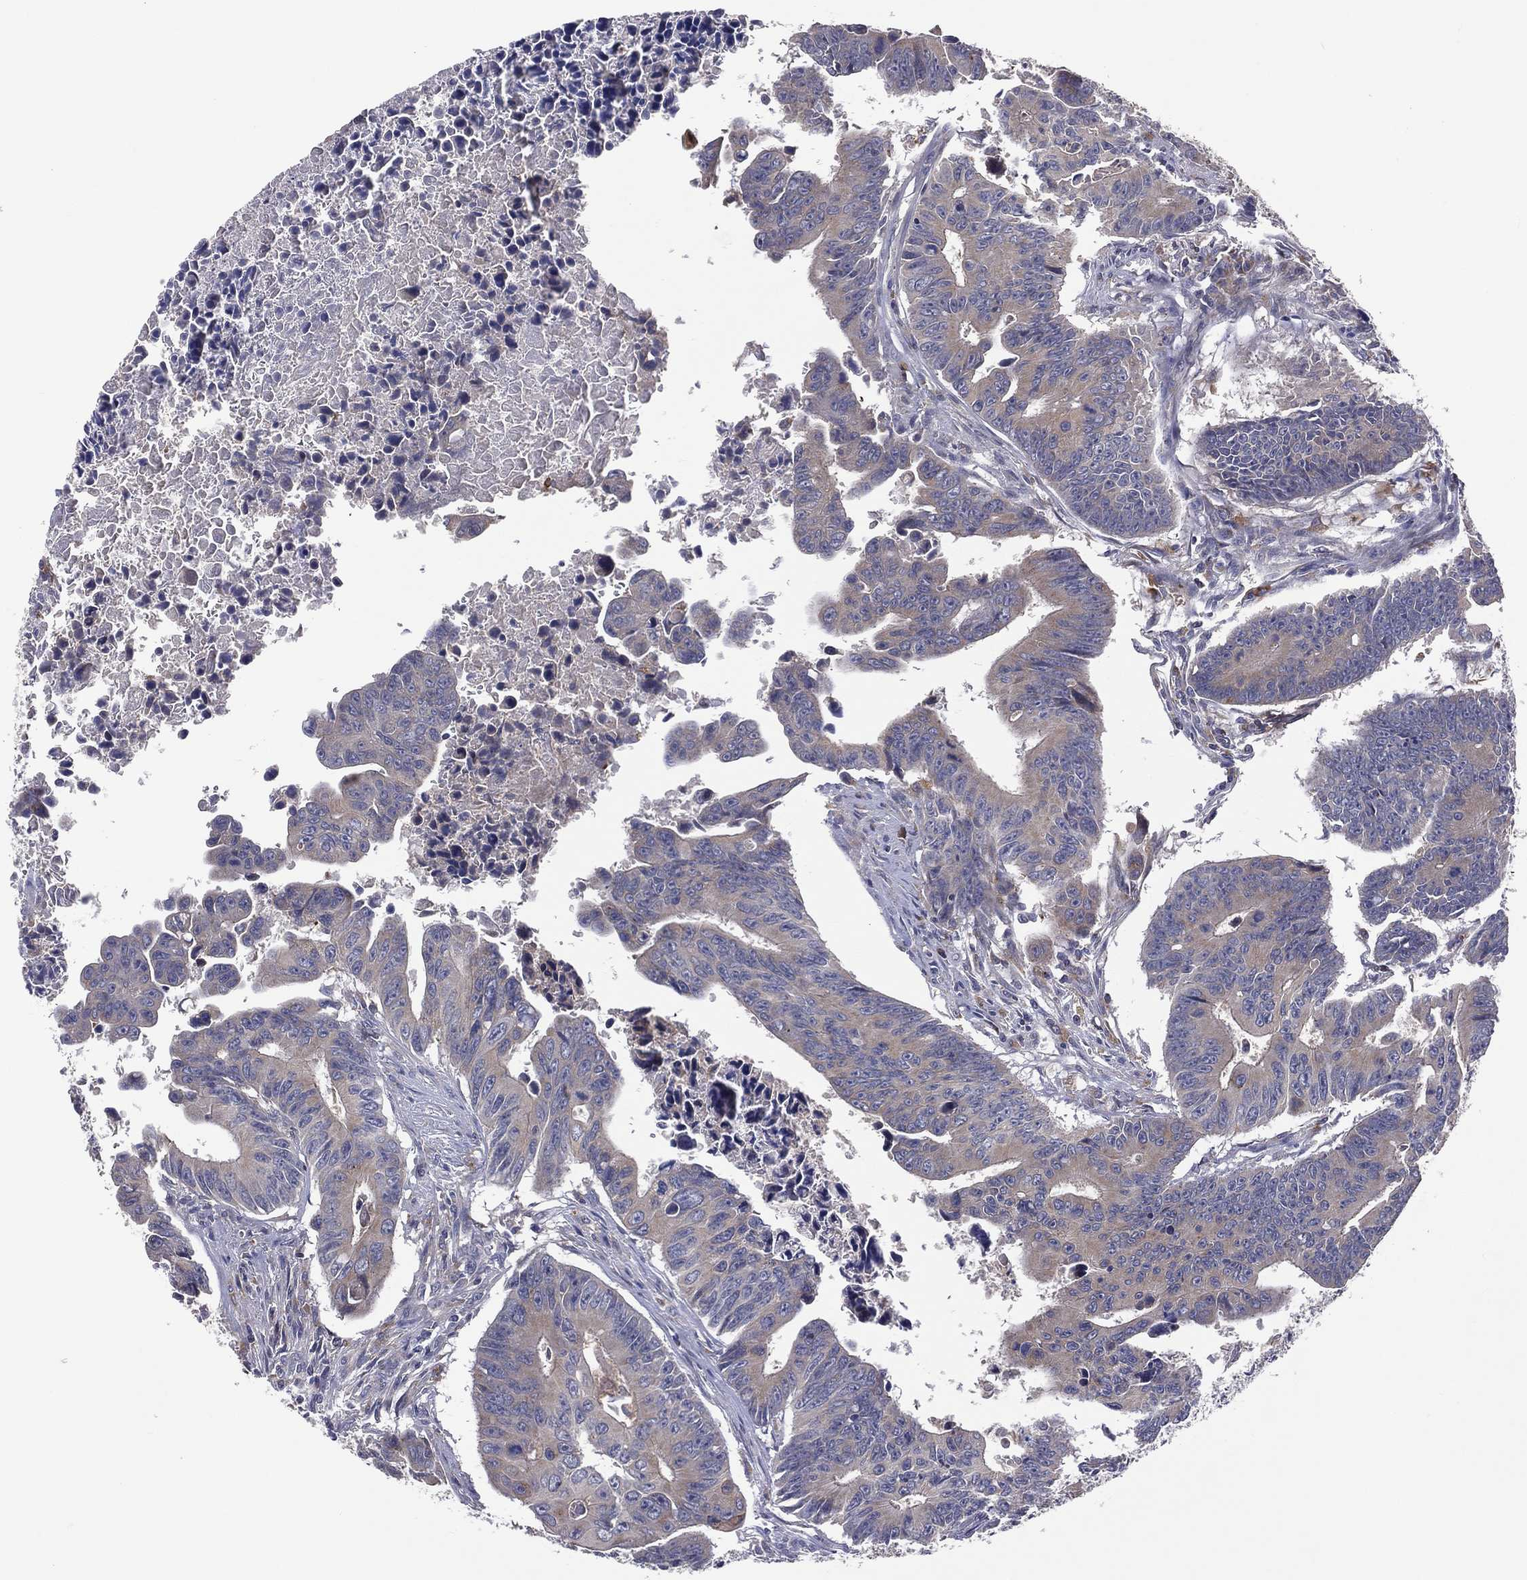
{"staining": {"intensity": "weak", "quantity": ">75%", "location": "cytoplasmic/membranous"}, "tissue": "colorectal cancer", "cell_type": "Tumor cells", "image_type": "cancer", "snomed": [{"axis": "morphology", "description": "Adenocarcinoma, NOS"}, {"axis": "topography", "description": "Colon"}], "caption": "Colorectal cancer stained with IHC displays weak cytoplasmic/membranous staining in about >75% of tumor cells.", "gene": "STARD3", "patient": {"sex": "female", "age": 87}}